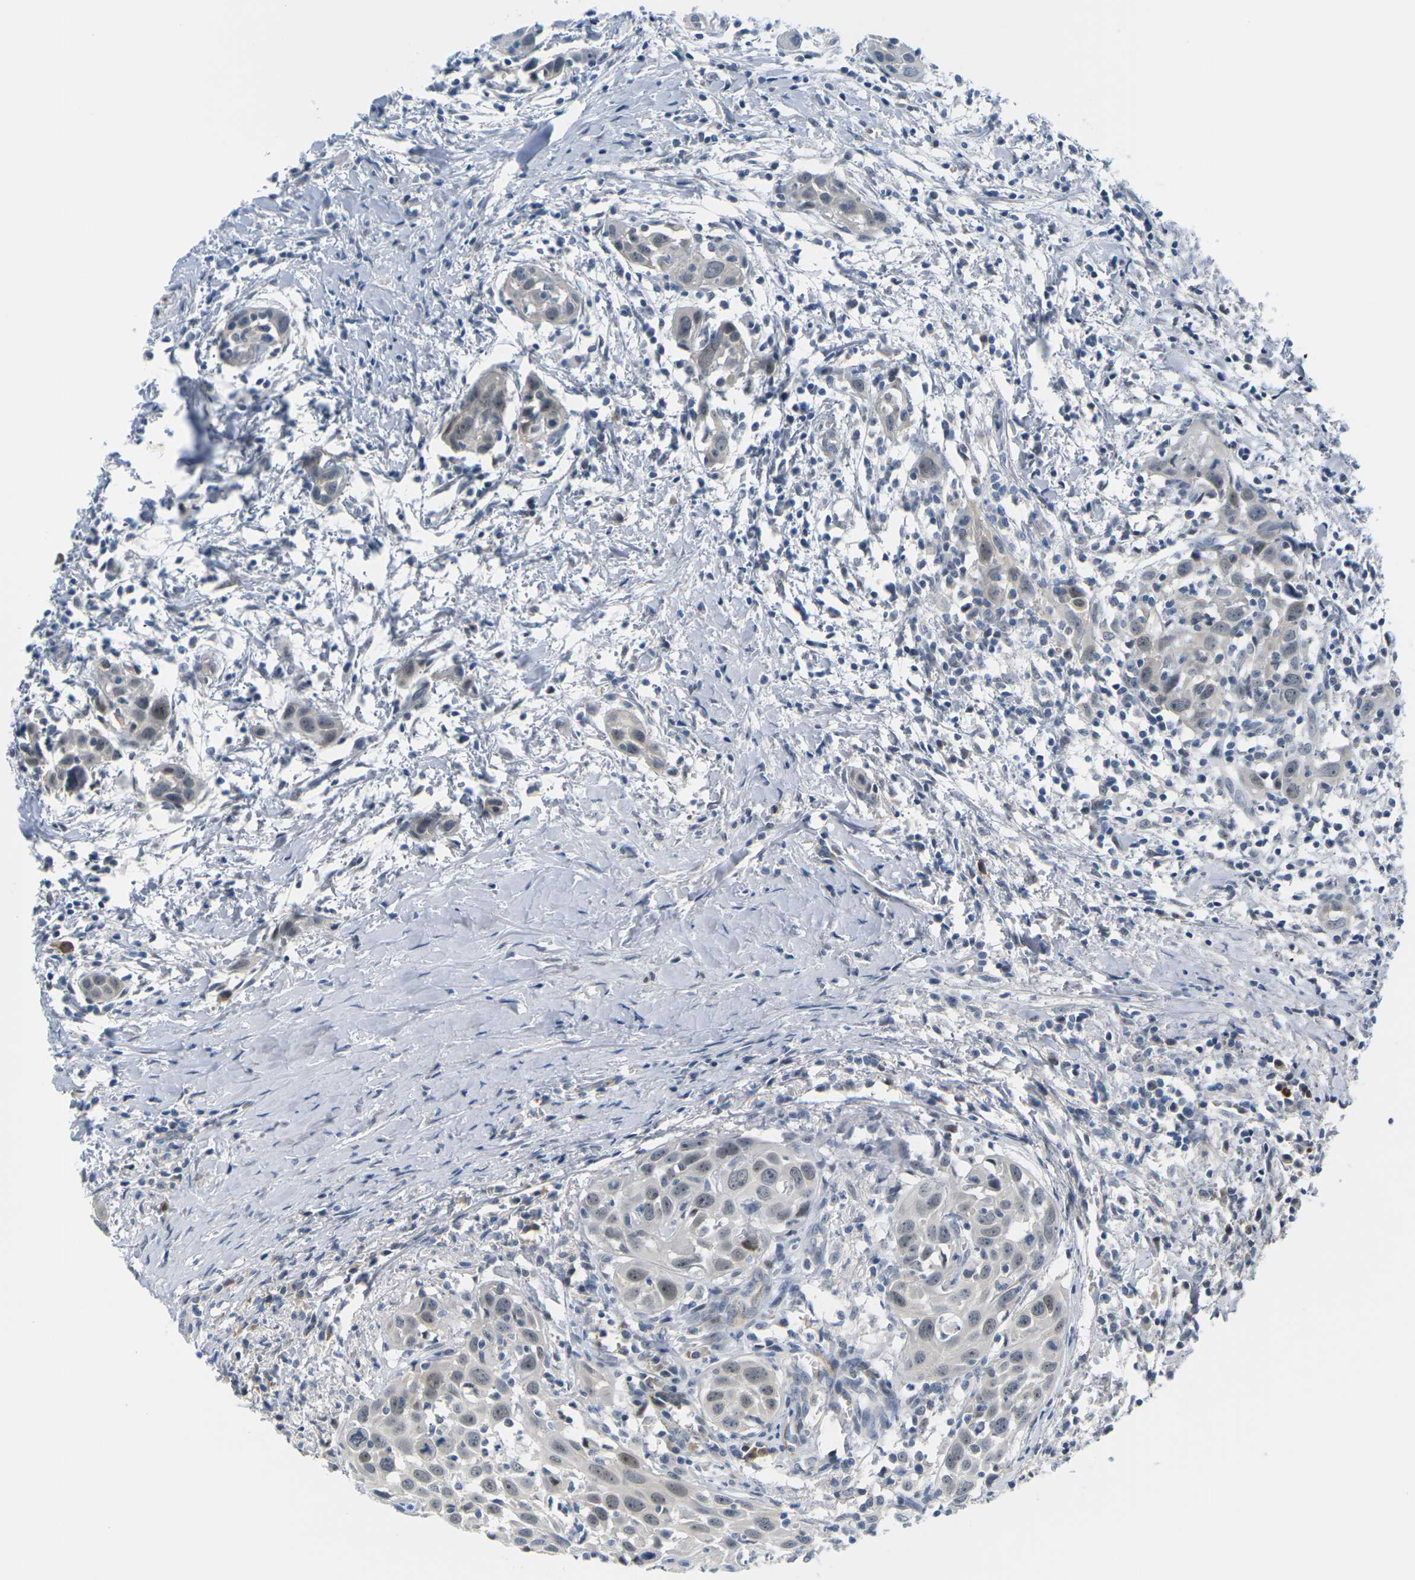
{"staining": {"intensity": "moderate", "quantity": "25%-75%", "location": "nuclear"}, "tissue": "head and neck cancer", "cell_type": "Tumor cells", "image_type": "cancer", "snomed": [{"axis": "morphology", "description": "Squamous cell carcinoma, NOS"}, {"axis": "topography", "description": "Oral tissue"}, {"axis": "topography", "description": "Head-Neck"}], "caption": "Head and neck cancer stained with a brown dye reveals moderate nuclear positive positivity in approximately 25%-75% of tumor cells.", "gene": "PKP2", "patient": {"sex": "female", "age": 50}}